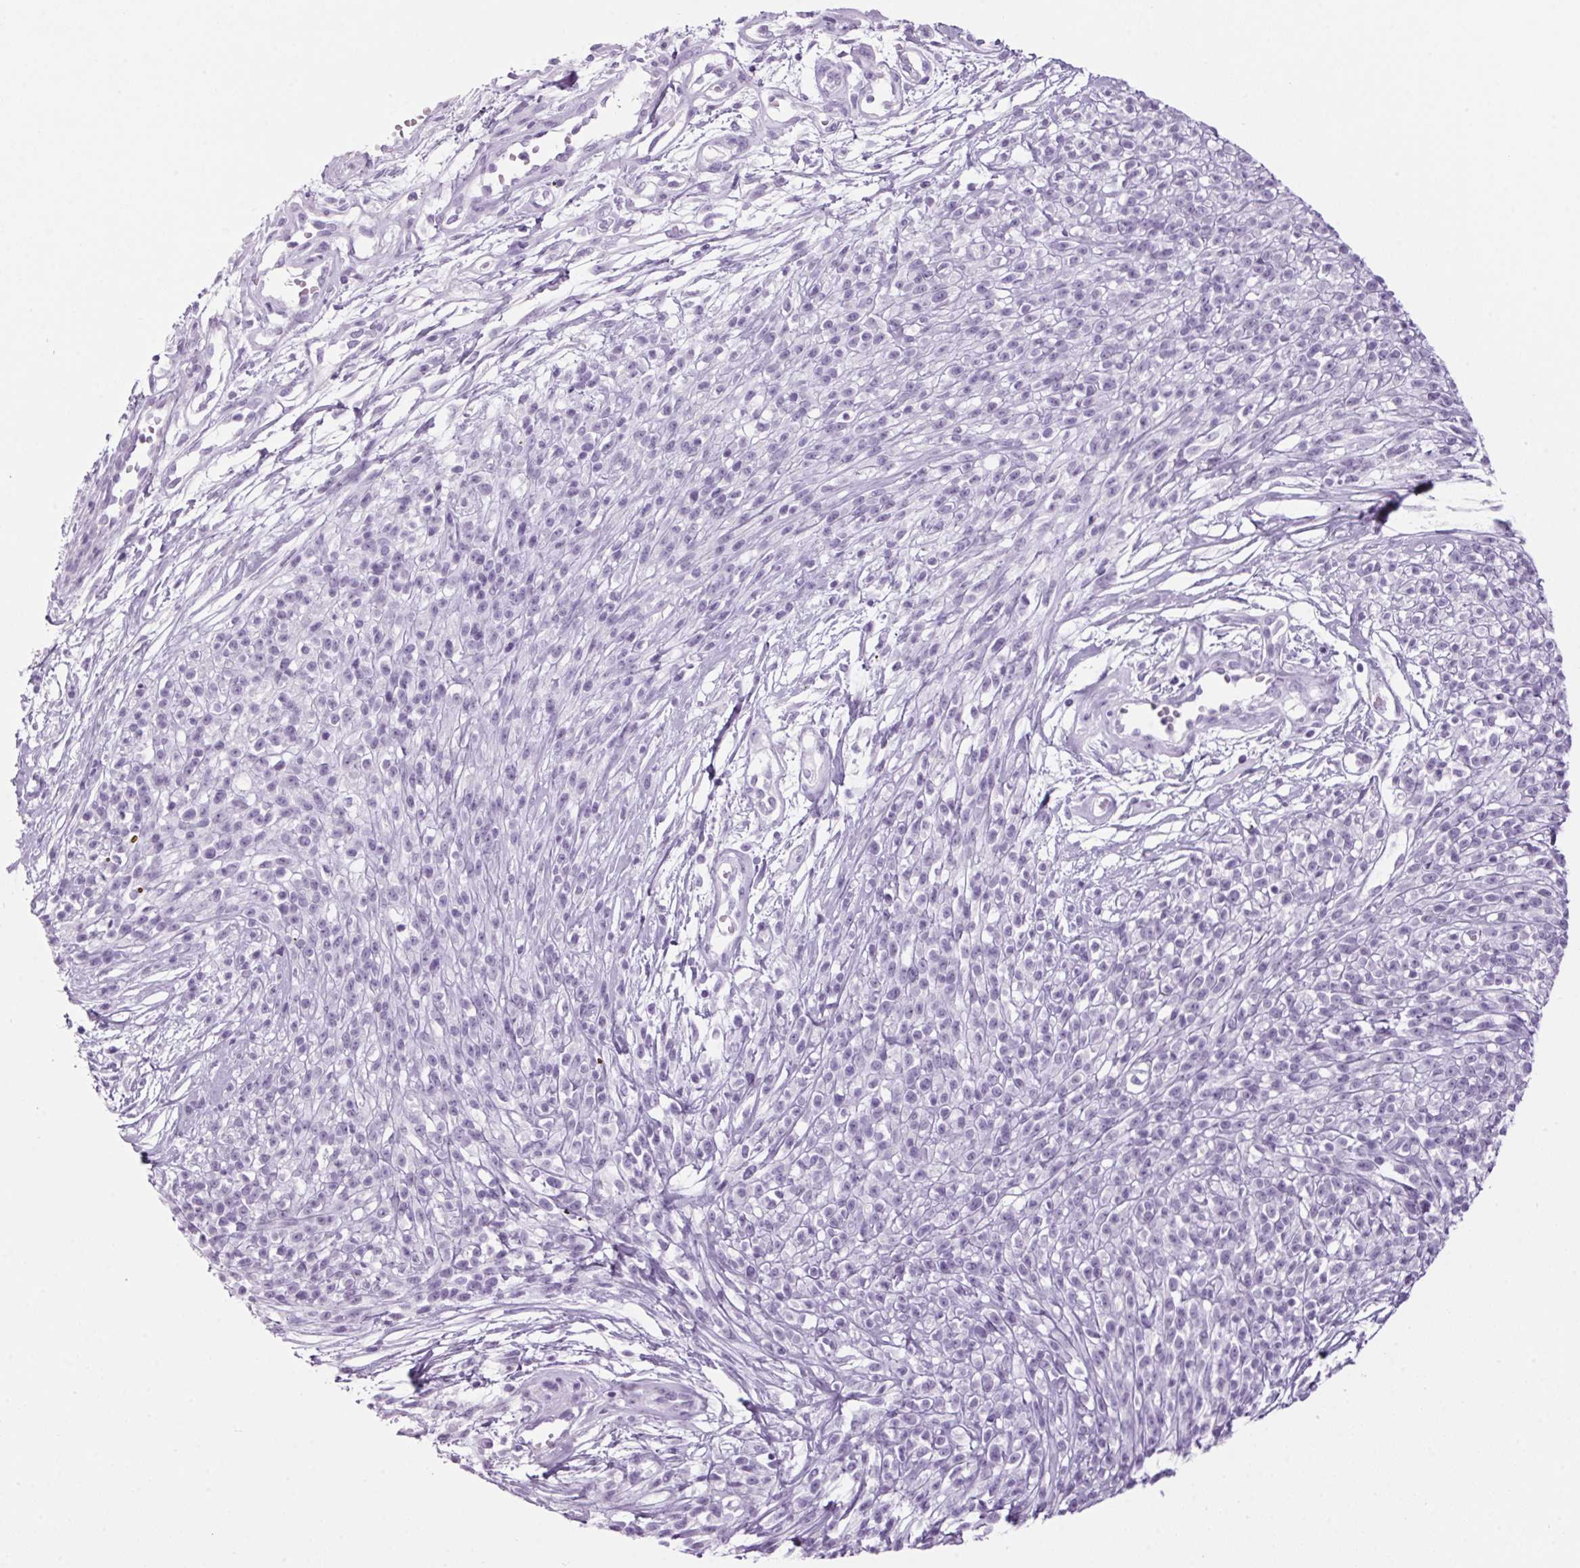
{"staining": {"intensity": "negative", "quantity": "none", "location": "none"}, "tissue": "melanoma", "cell_type": "Tumor cells", "image_type": "cancer", "snomed": [{"axis": "morphology", "description": "Malignant melanoma, NOS"}, {"axis": "topography", "description": "Skin"}, {"axis": "topography", "description": "Skin of trunk"}], "caption": "The micrograph demonstrates no significant positivity in tumor cells of malignant melanoma.", "gene": "PPP1R1A", "patient": {"sex": "male", "age": 74}}